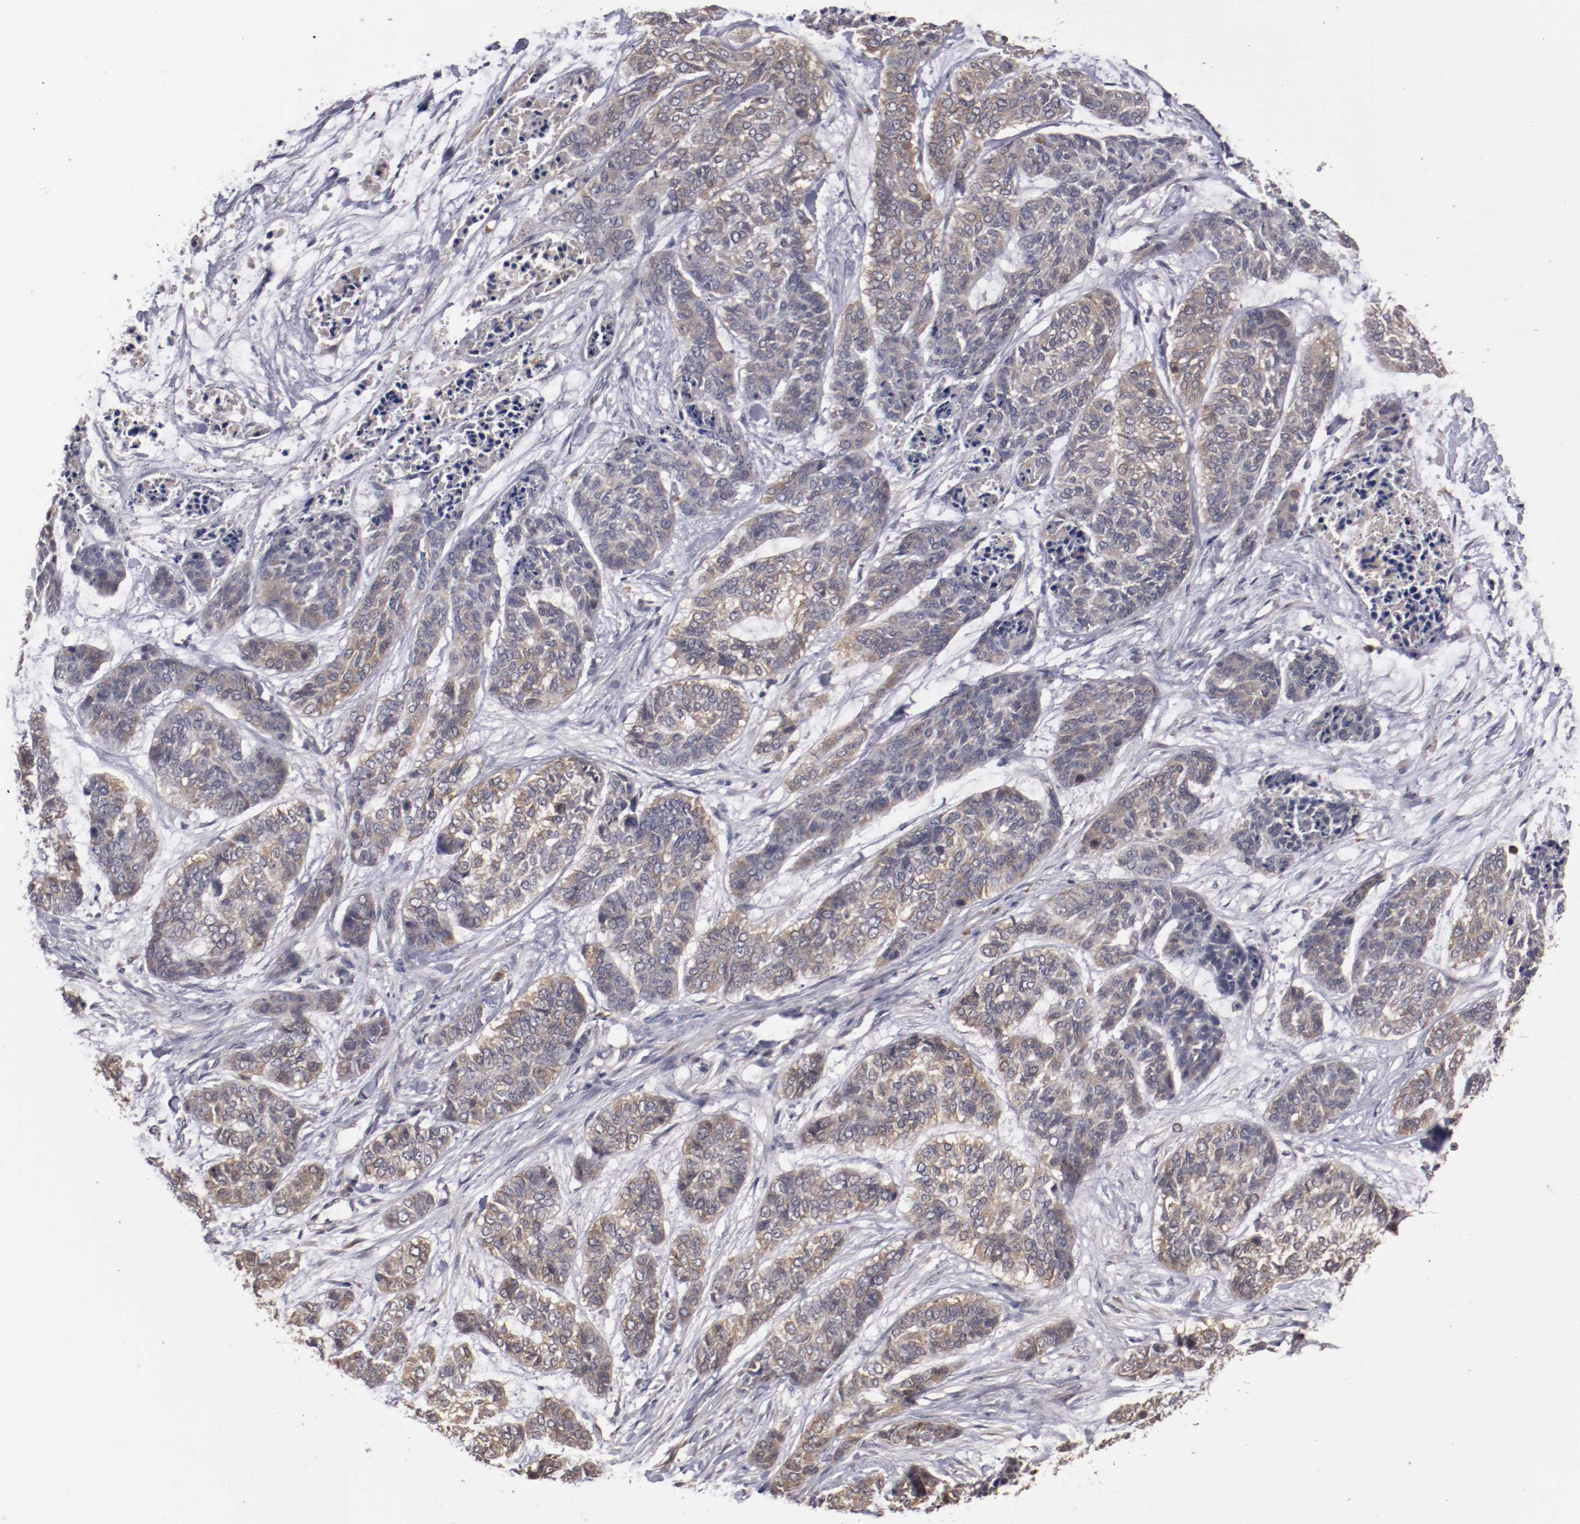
{"staining": {"intensity": "weak", "quantity": ">75%", "location": "cytoplasmic/membranous"}, "tissue": "skin cancer", "cell_type": "Tumor cells", "image_type": "cancer", "snomed": [{"axis": "morphology", "description": "Basal cell carcinoma"}, {"axis": "topography", "description": "Skin"}], "caption": "DAB immunohistochemical staining of skin basal cell carcinoma shows weak cytoplasmic/membranous protein staining in approximately >75% of tumor cells. (IHC, brightfield microscopy, high magnification).", "gene": "SERPINA7", "patient": {"sex": "female", "age": 64}}